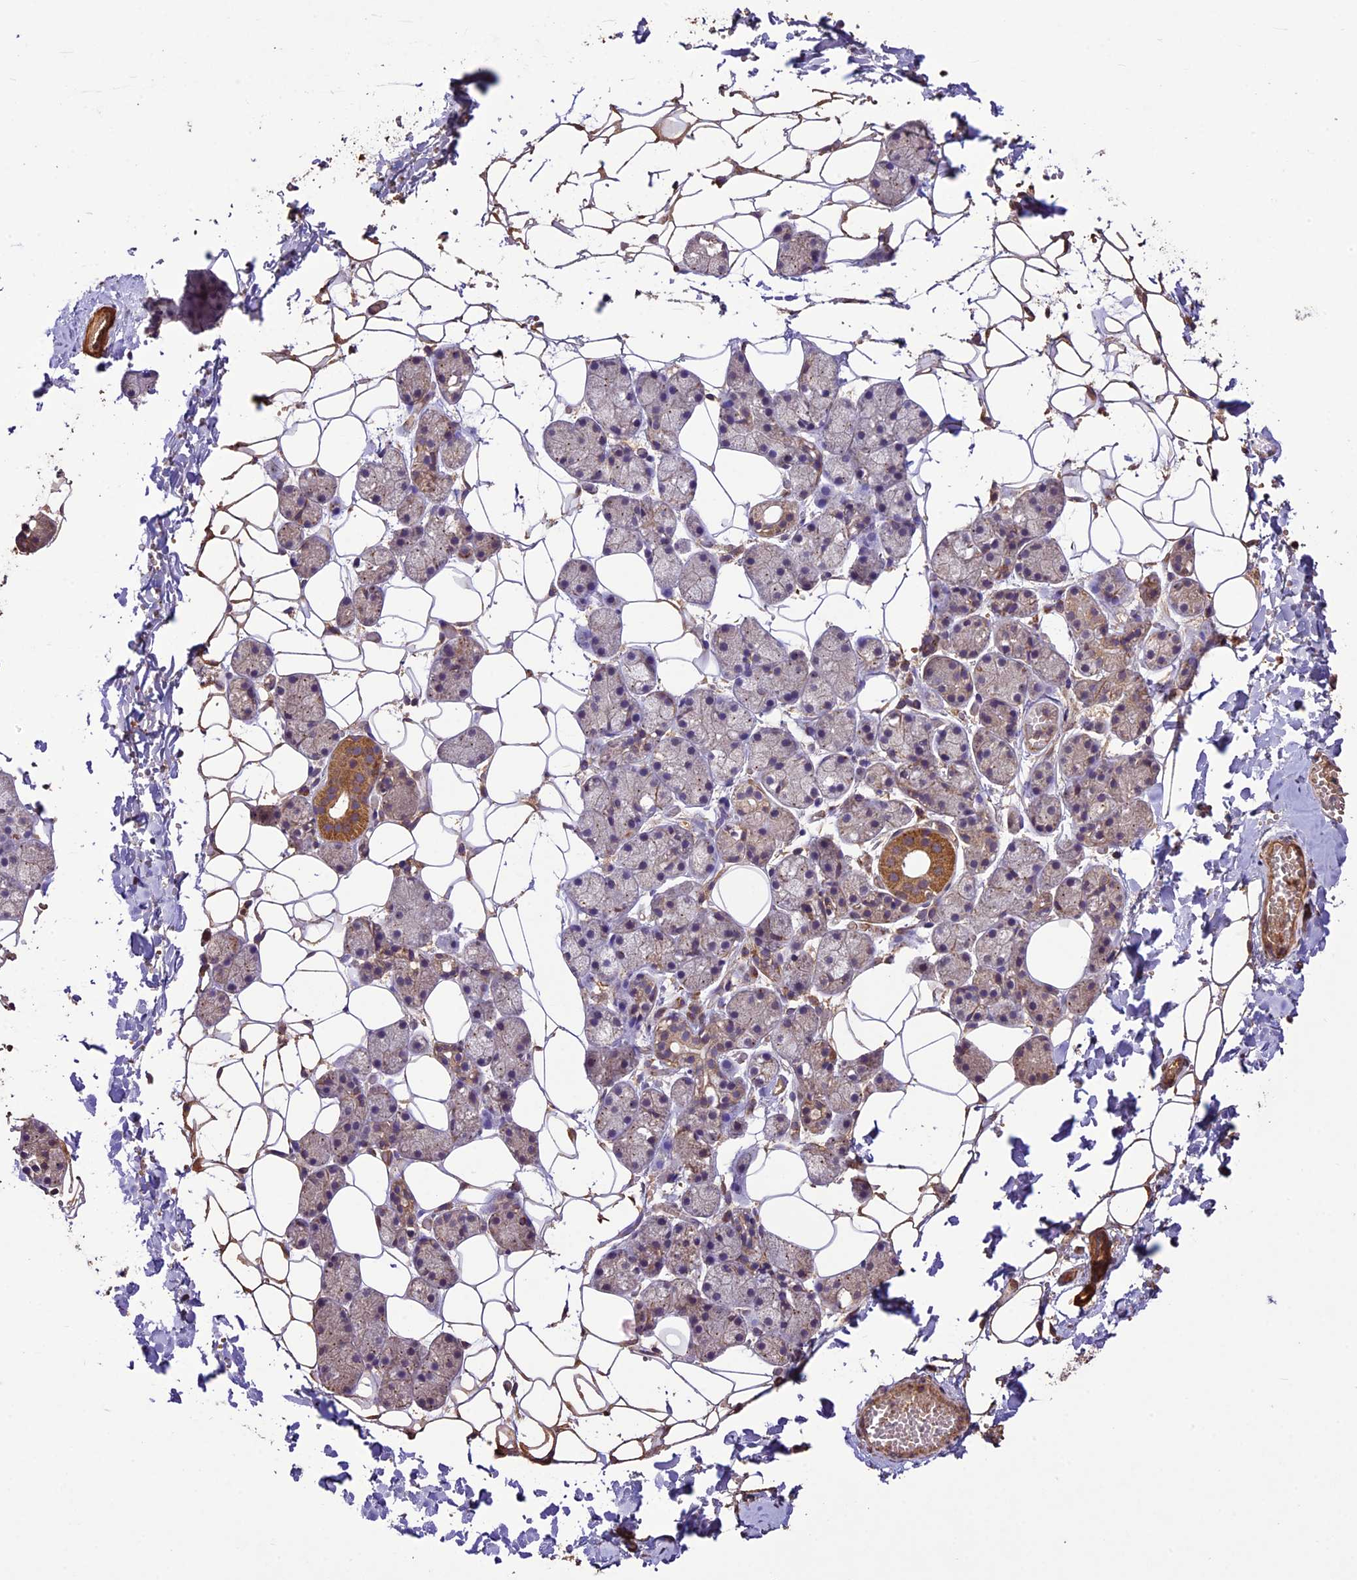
{"staining": {"intensity": "moderate", "quantity": "25%-75%", "location": "cytoplasmic/membranous"}, "tissue": "salivary gland", "cell_type": "Glandular cells", "image_type": "normal", "snomed": [{"axis": "morphology", "description": "Normal tissue, NOS"}, {"axis": "topography", "description": "Salivary gland"}], "caption": "Salivary gland stained with DAB immunohistochemistry reveals medium levels of moderate cytoplasmic/membranous expression in about 25%-75% of glandular cells. (DAB IHC with brightfield microscopy, high magnification).", "gene": "CRLF1", "patient": {"sex": "female", "age": 33}}